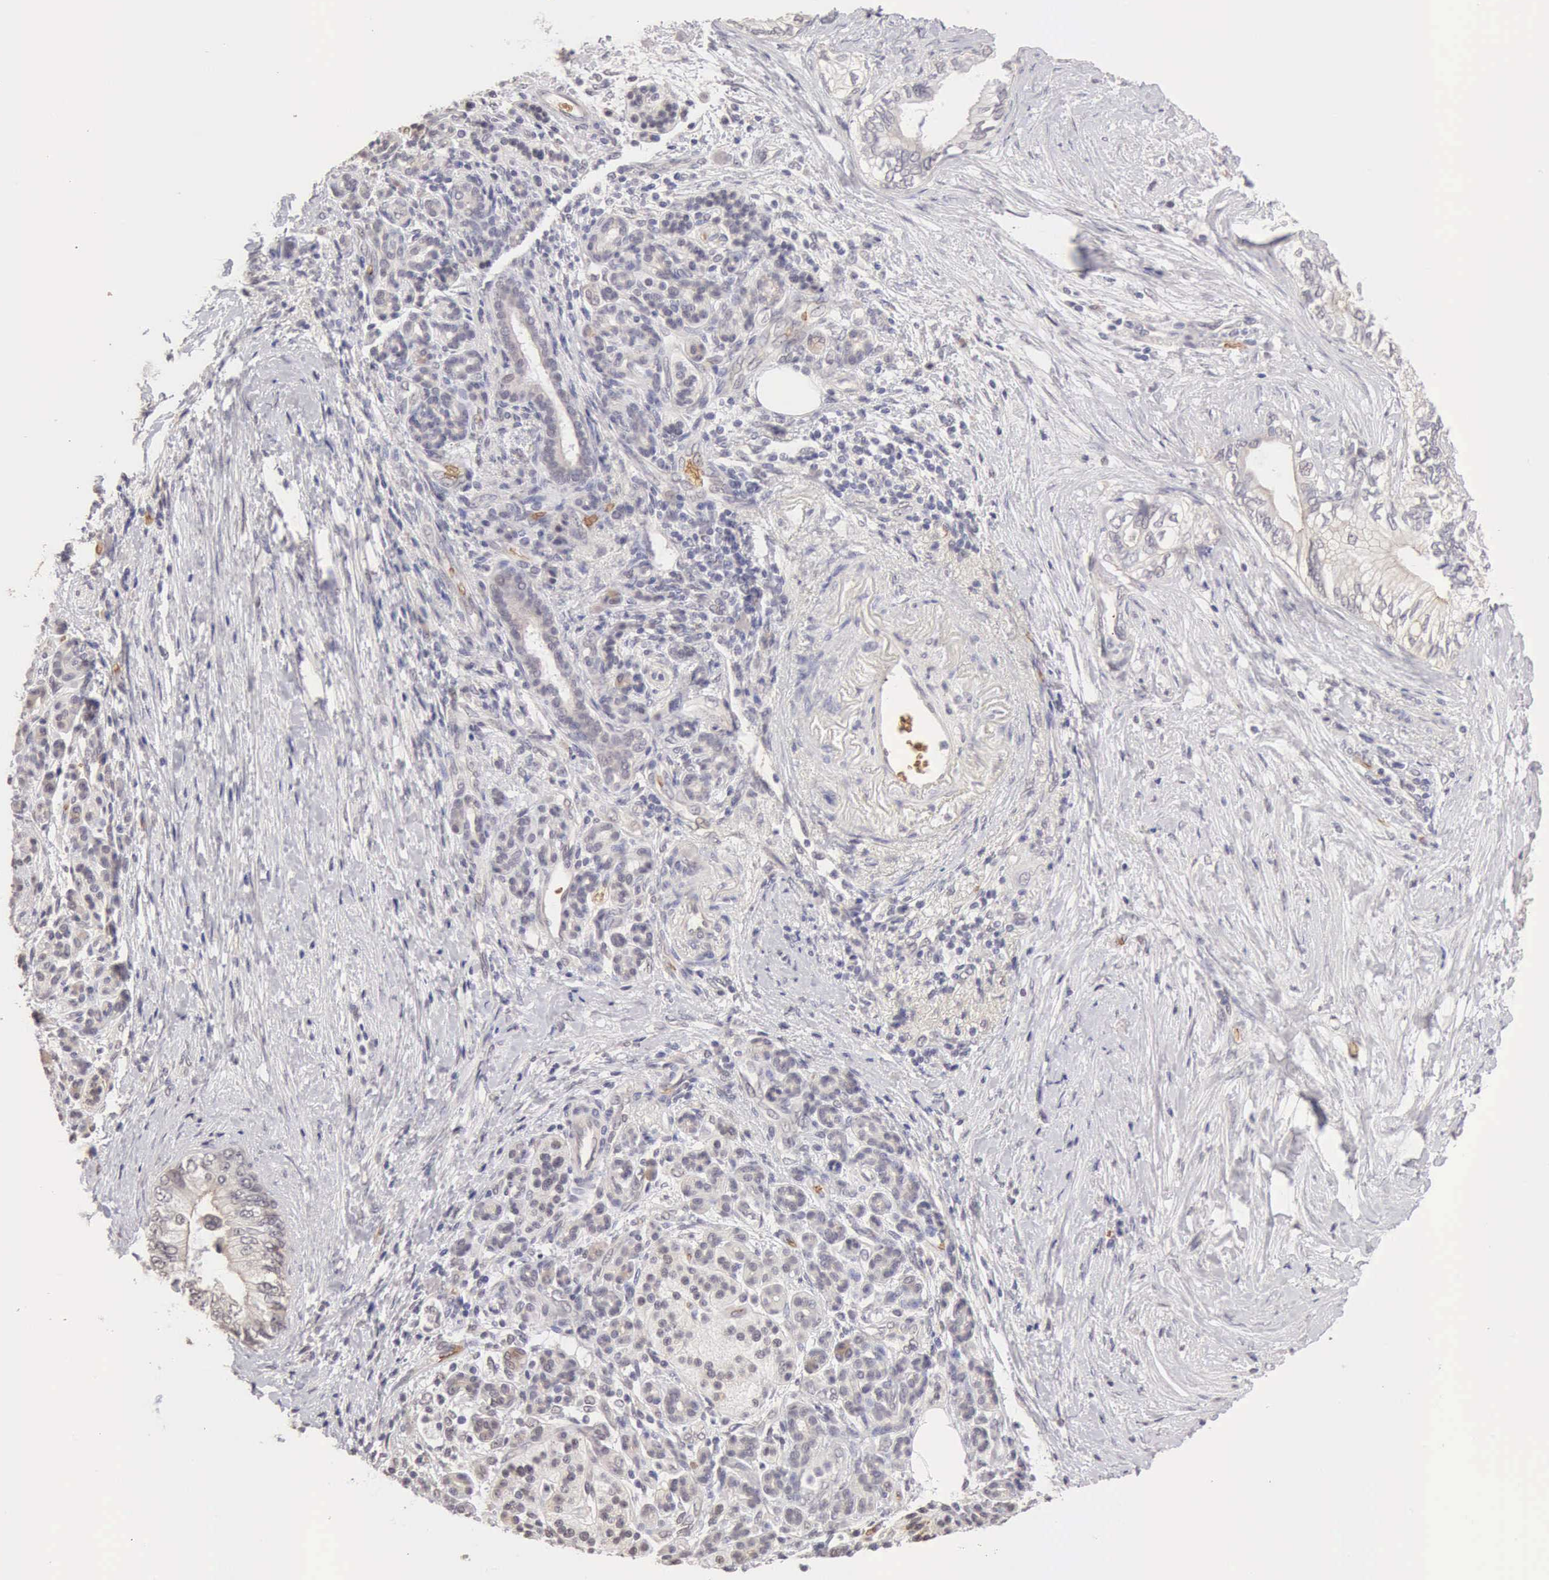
{"staining": {"intensity": "negative", "quantity": "none", "location": "none"}, "tissue": "pancreatic cancer", "cell_type": "Tumor cells", "image_type": "cancer", "snomed": [{"axis": "morphology", "description": "Adenocarcinoma, NOS"}, {"axis": "topography", "description": "Pancreas"}], "caption": "Adenocarcinoma (pancreatic) stained for a protein using immunohistochemistry (IHC) displays no expression tumor cells.", "gene": "CFI", "patient": {"sex": "female", "age": 66}}